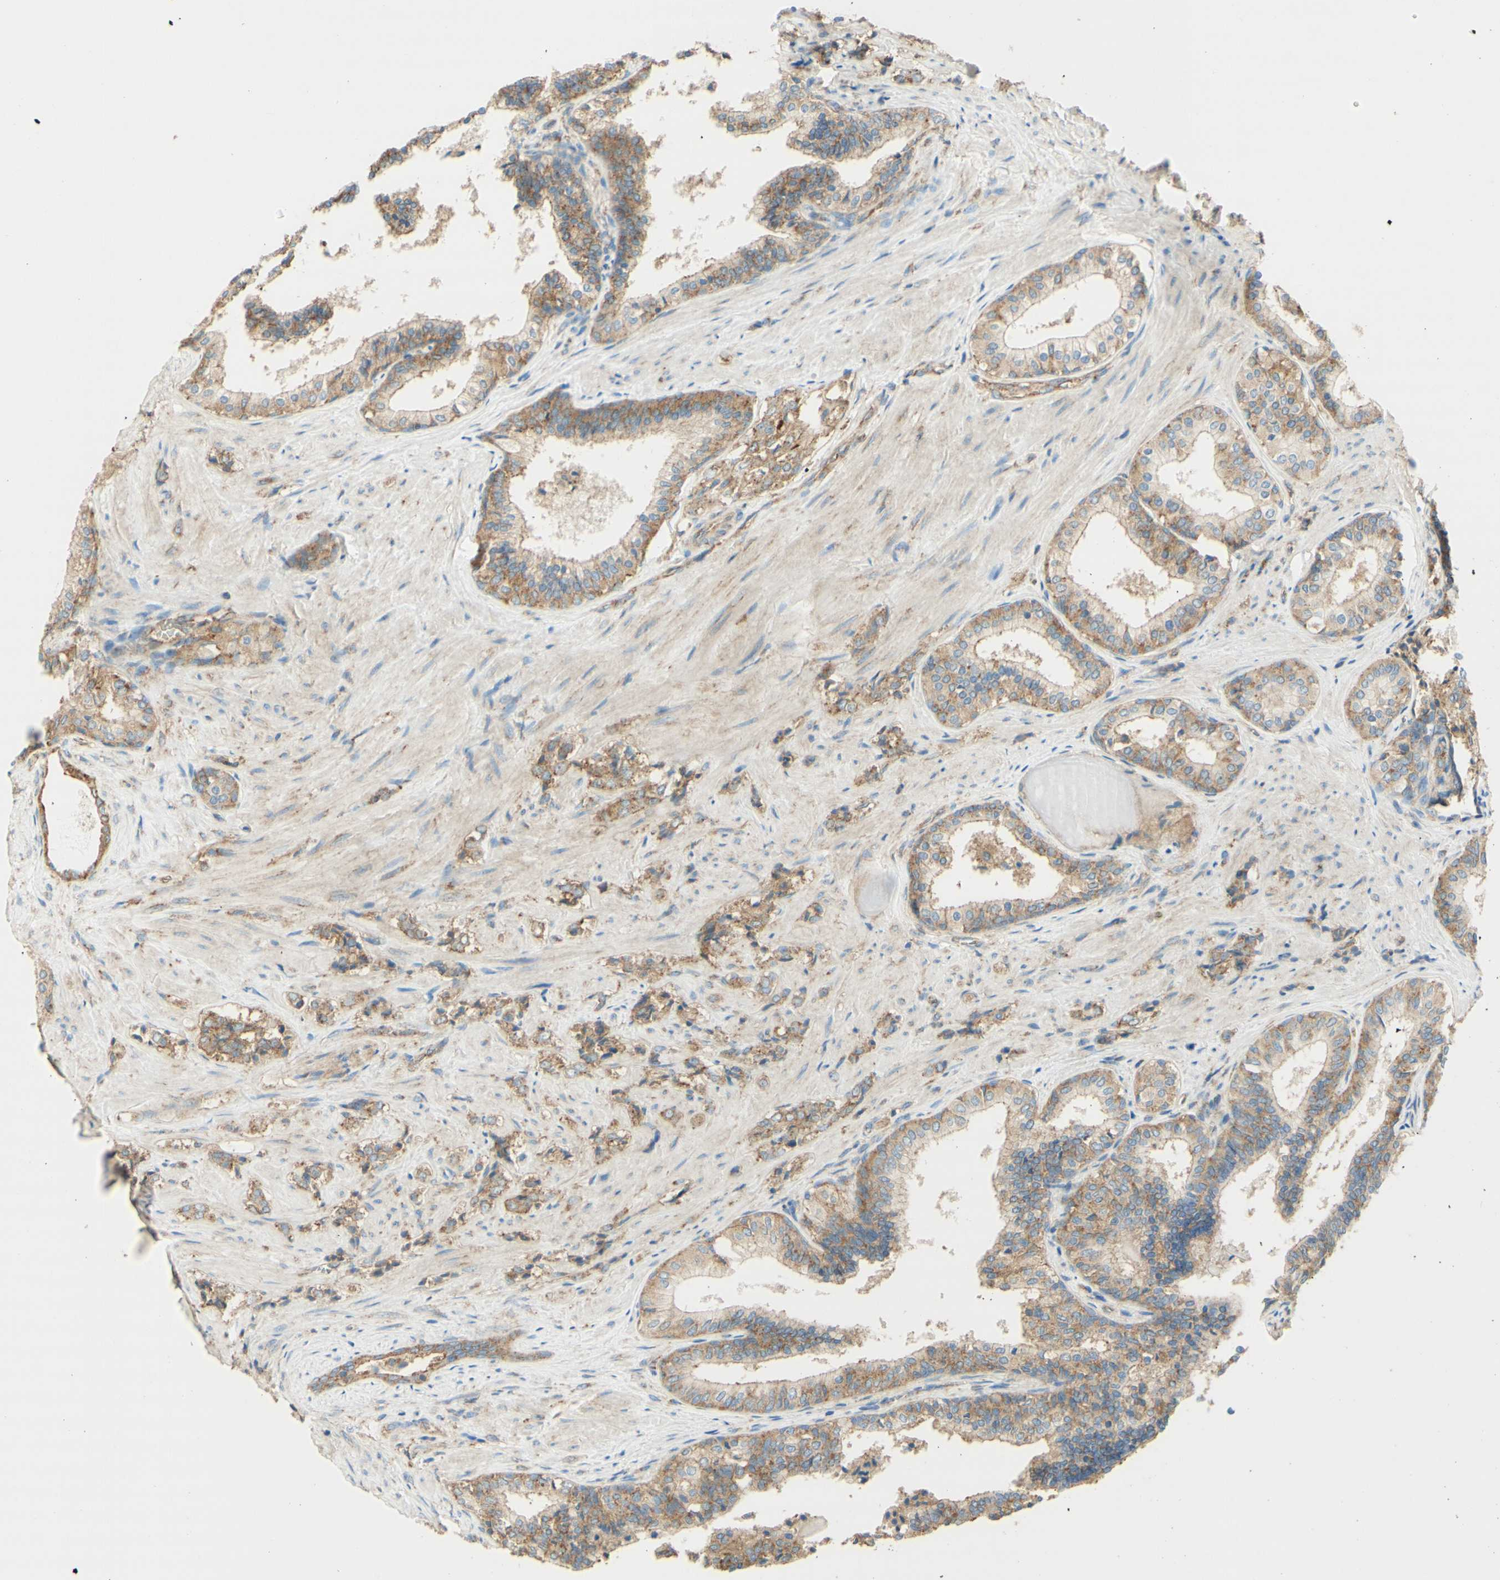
{"staining": {"intensity": "weak", "quantity": ">75%", "location": "cytoplasmic/membranous"}, "tissue": "prostate cancer", "cell_type": "Tumor cells", "image_type": "cancer", "snomed": [{"axis": "morphology", "description": "Adenocarcinoma, Low grade"}, {"axis": "topography", "description": "Prostate"}], "caption": "Immunohistochemical staining of human low-grade adenocarcinoma (prostate) reveals low levels of weak cytoplasmic/membranous protein expression in approximately >75% of tumor cells. The protein is shown in brown color, while the nuclei are stained blue.", "gene": "CLTC", "patient": {"sex": "male", "age": 60}}